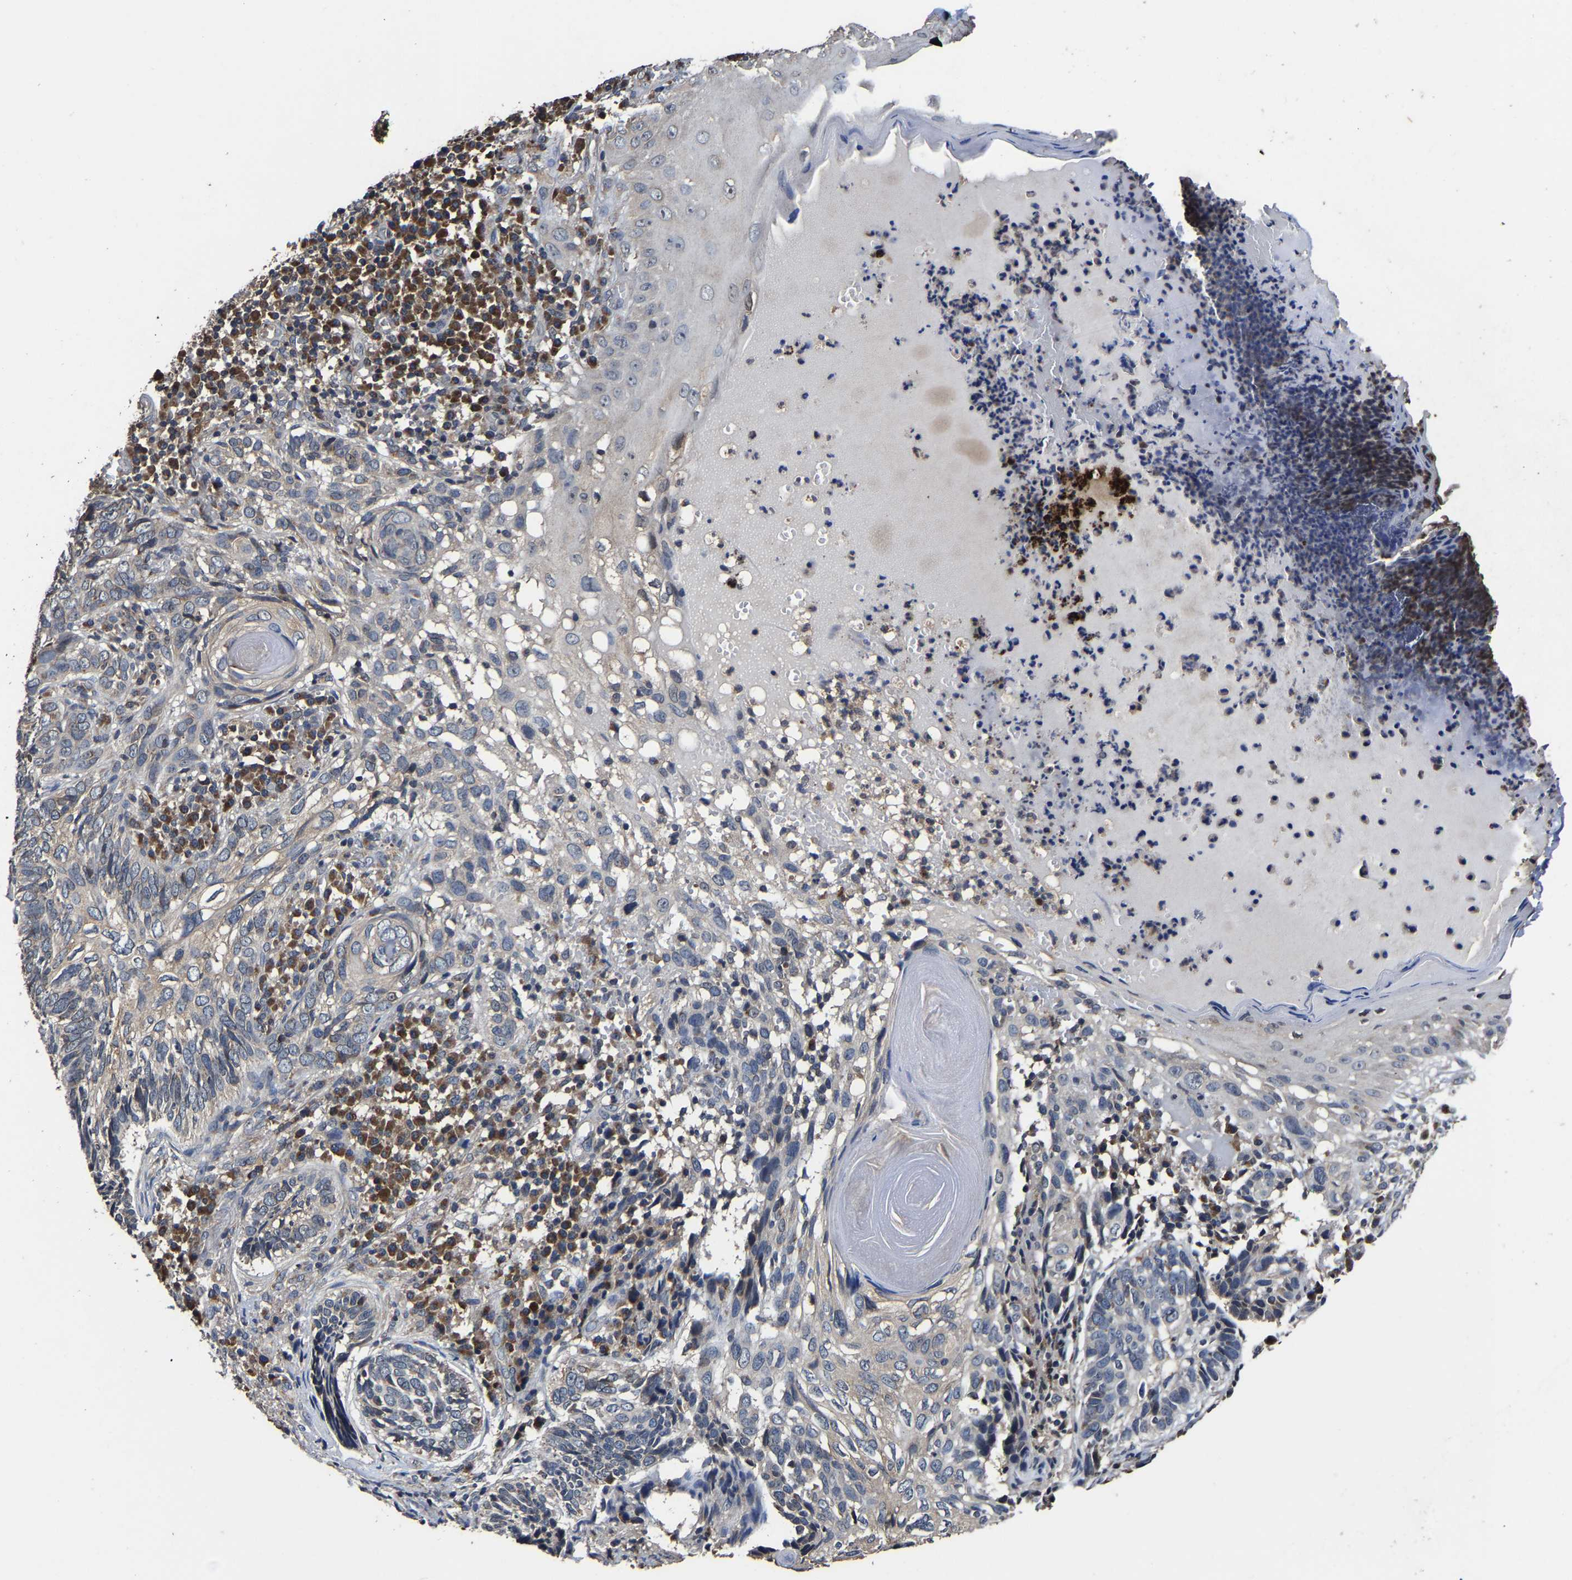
{"staining": {"intensity": "negative", "quantity": "none", "location": "none"}, "tissue": "skin cancer", "cell_type": "Tumor cells", "image_type": "cancer", "snomed": [{"axis": "morphology", "description": "Basal cell carcinoma"}, {"axis": "topography", "description": "Skin"}], "caption": "A high-resolution histopathology image shows immunohistochemistry staining of skin basal cell carcinoma, which shows no significant expression in tumor cells. (DAB IHC, high magnification).", "gene": "EBAG9", "patient": {"sex": "female", "age": 89}}